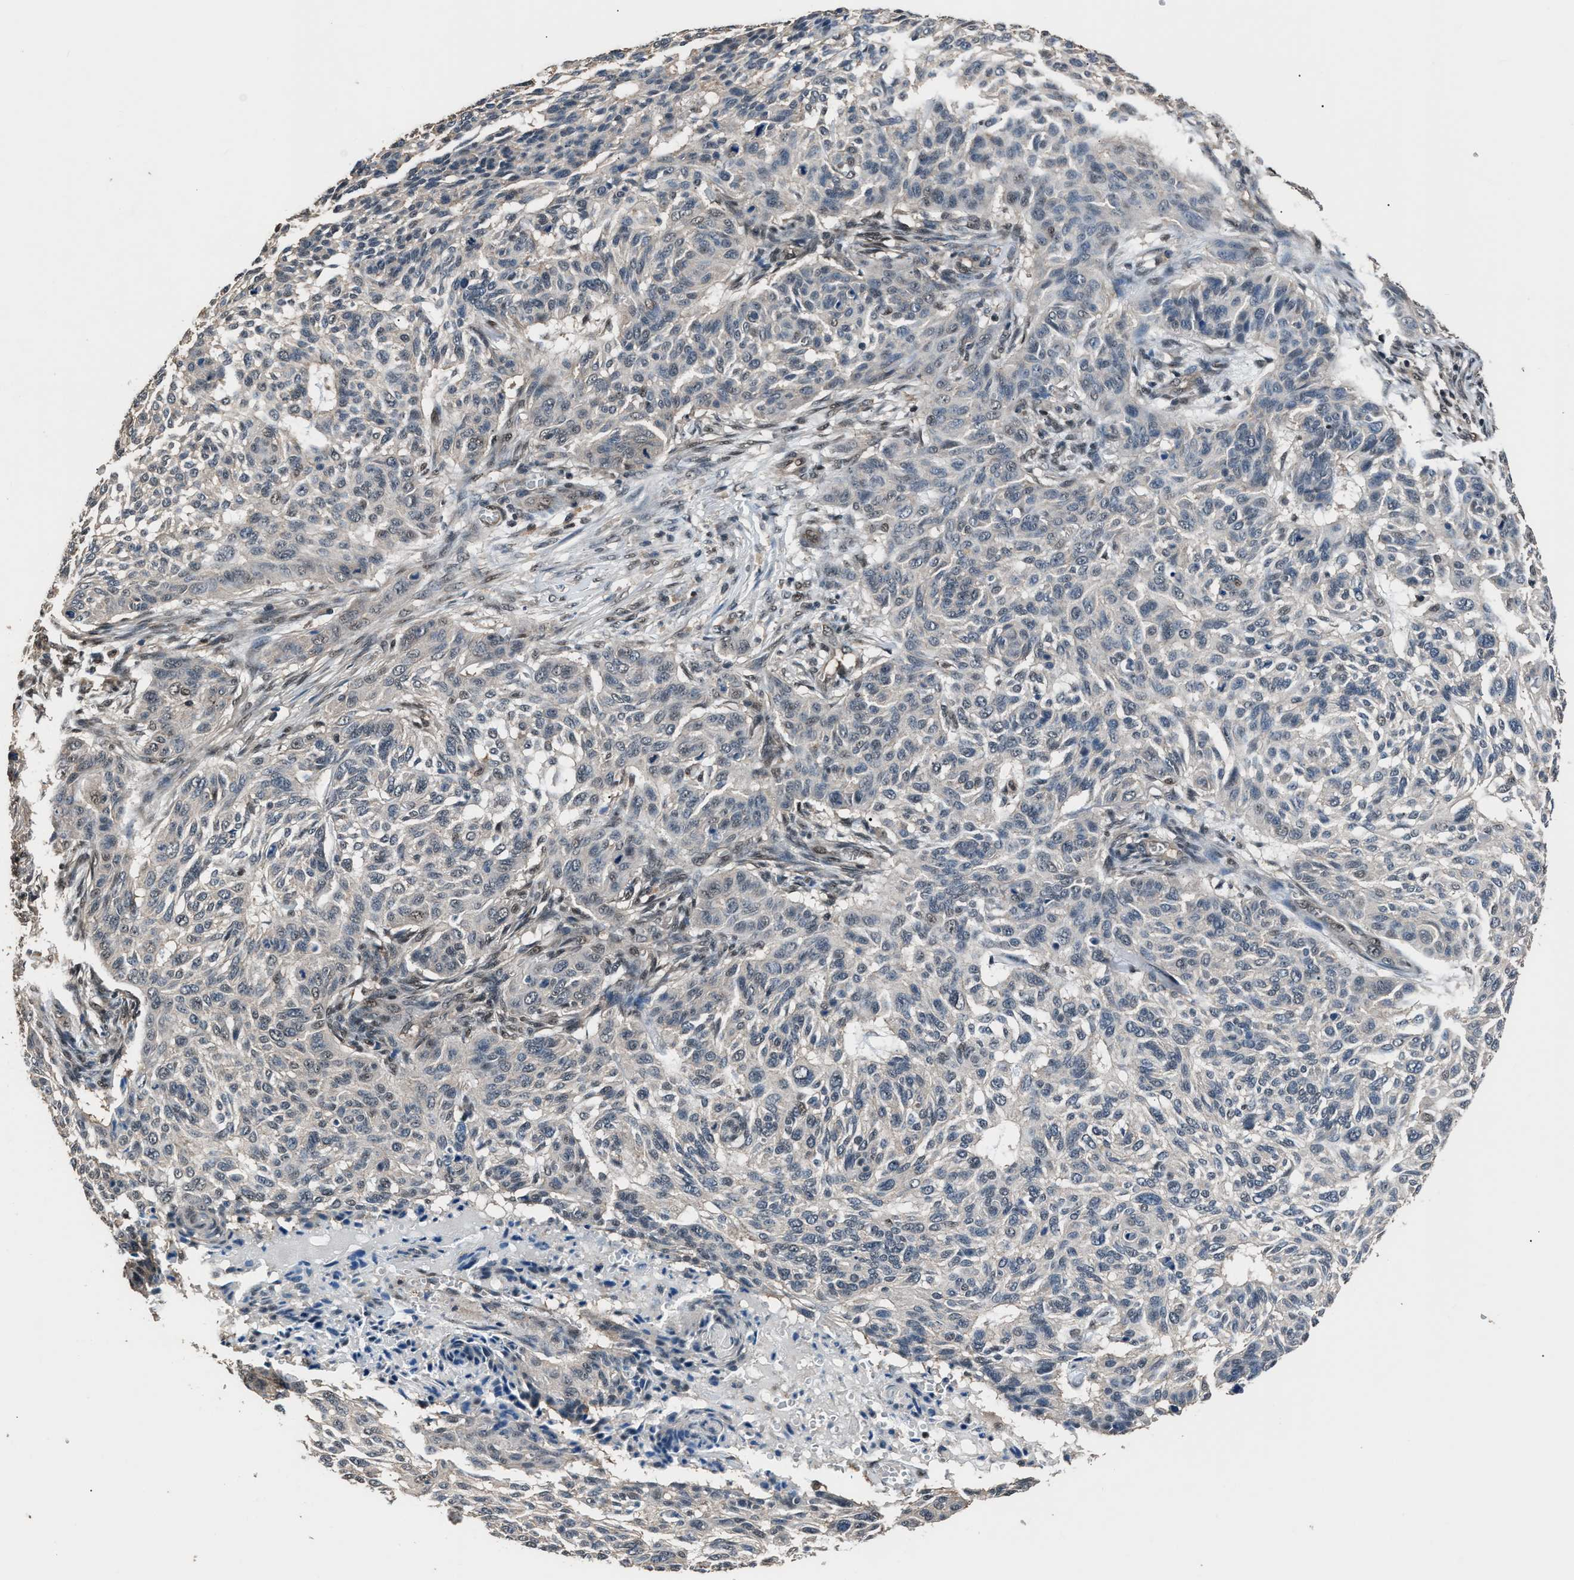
{"staining": {"intensity": "negative", "quantity": "none", "location": "none"}, "tissue": "skin cancer", "cell_type": "Tumor cells", "image_type": "cancer", "snomed": [{"axis": "morphology", "description": "Basal cell carcinoma"}, {"axis": "topography", "description": "Skin"}], "caption": "Skin cancer was stained to show a protein in brown. There is no significant staining in tumor cells.", "gene": "DFFA", "patient": {"sex": "male", "age": 85}}